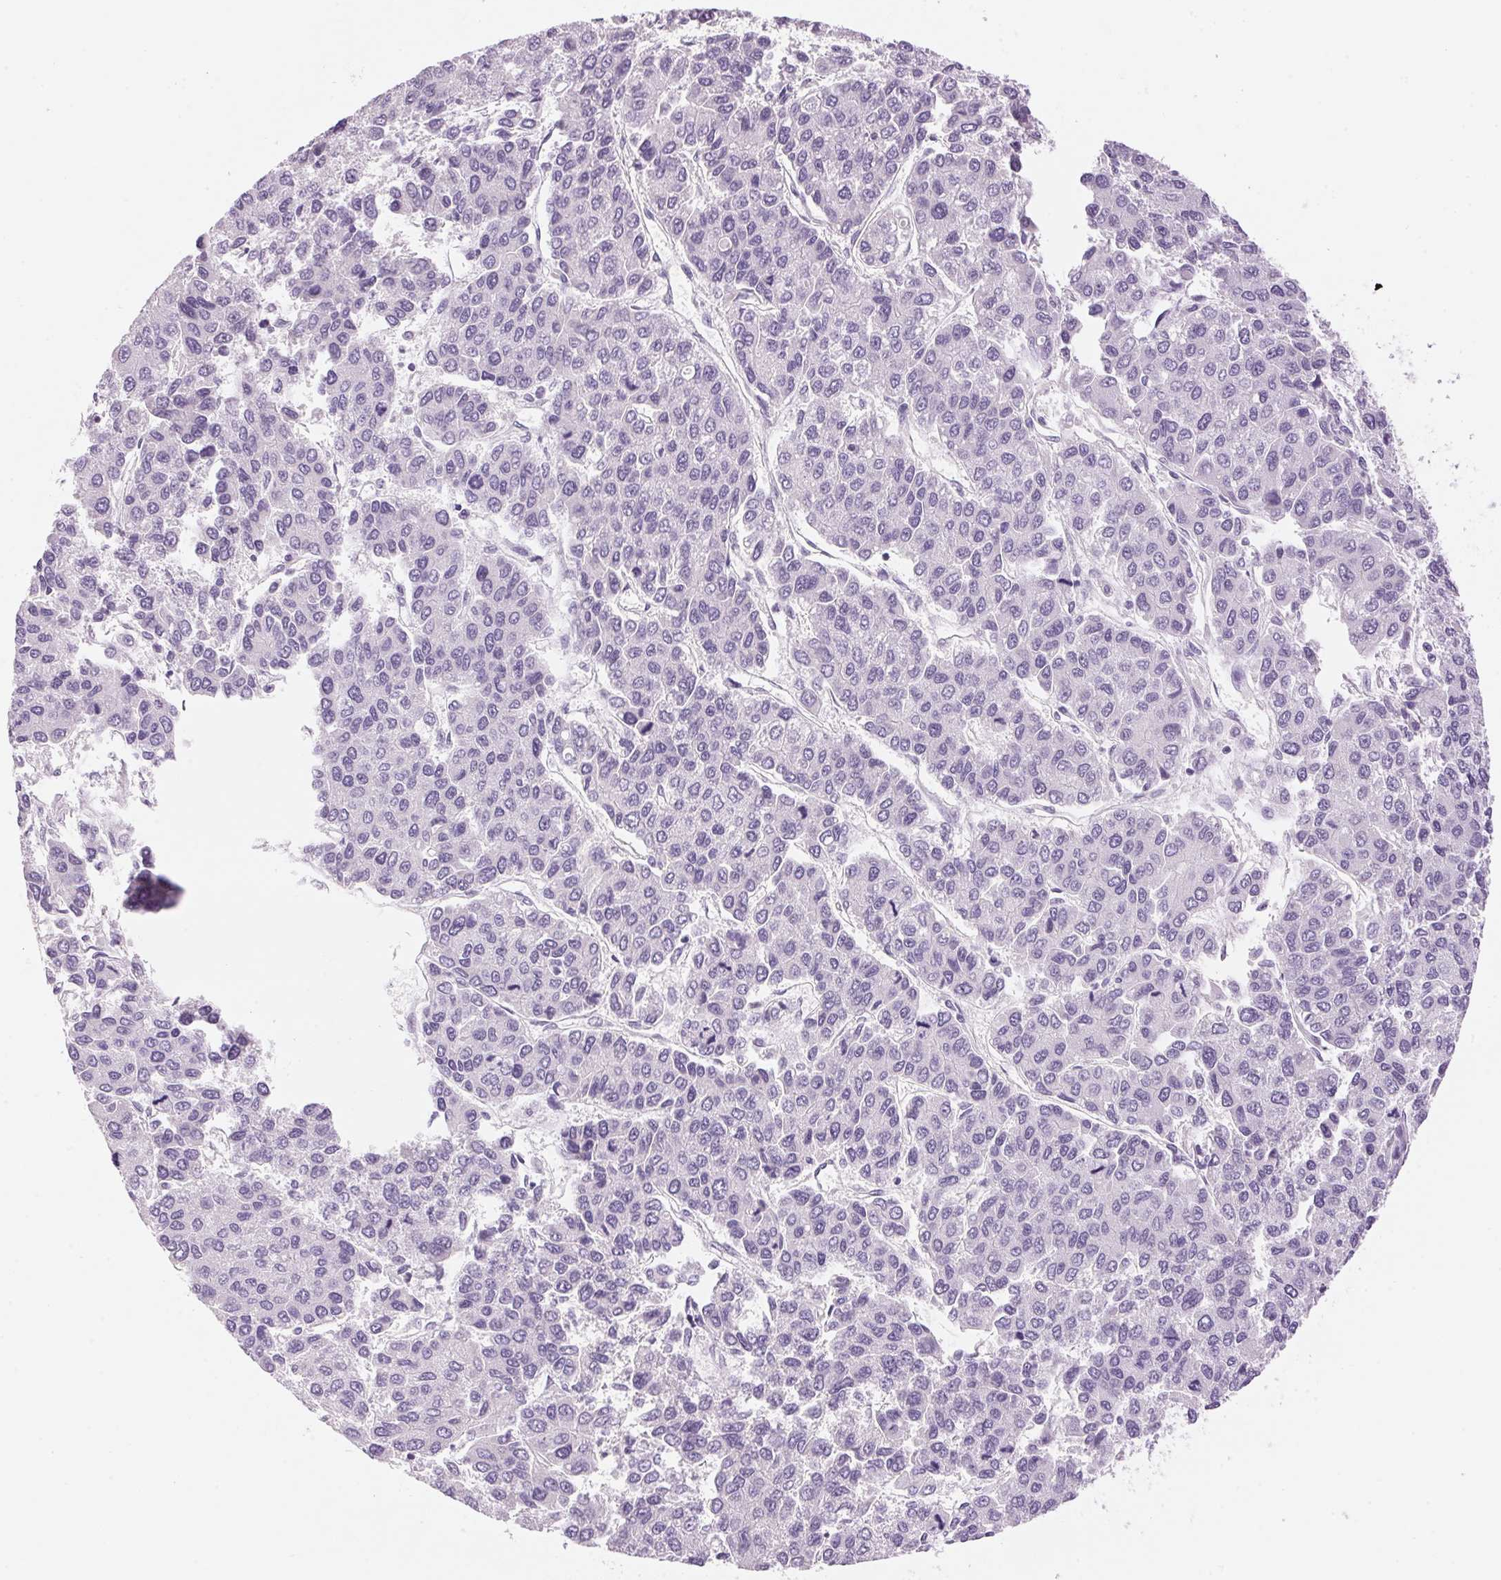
{"staining": {"intensity": "negative", "quantity": "none", "location": "none"}, "tissue": "liver cancer", "cell_type": "Tumor cells", "image_type": "cancer", "snomed": [{"axis": "morphology", "description": "Carcinoma, Hepatocellular, NOS"}, {"axis": "topography", "description": "Liver"}], "caption": "Liver cancer stained for a protein using immunohistochemistry (IHC) demonstrates no expression tumor cells.", "gene": "HSD17B2", "patient": {"sex": "female", "age": 66}}